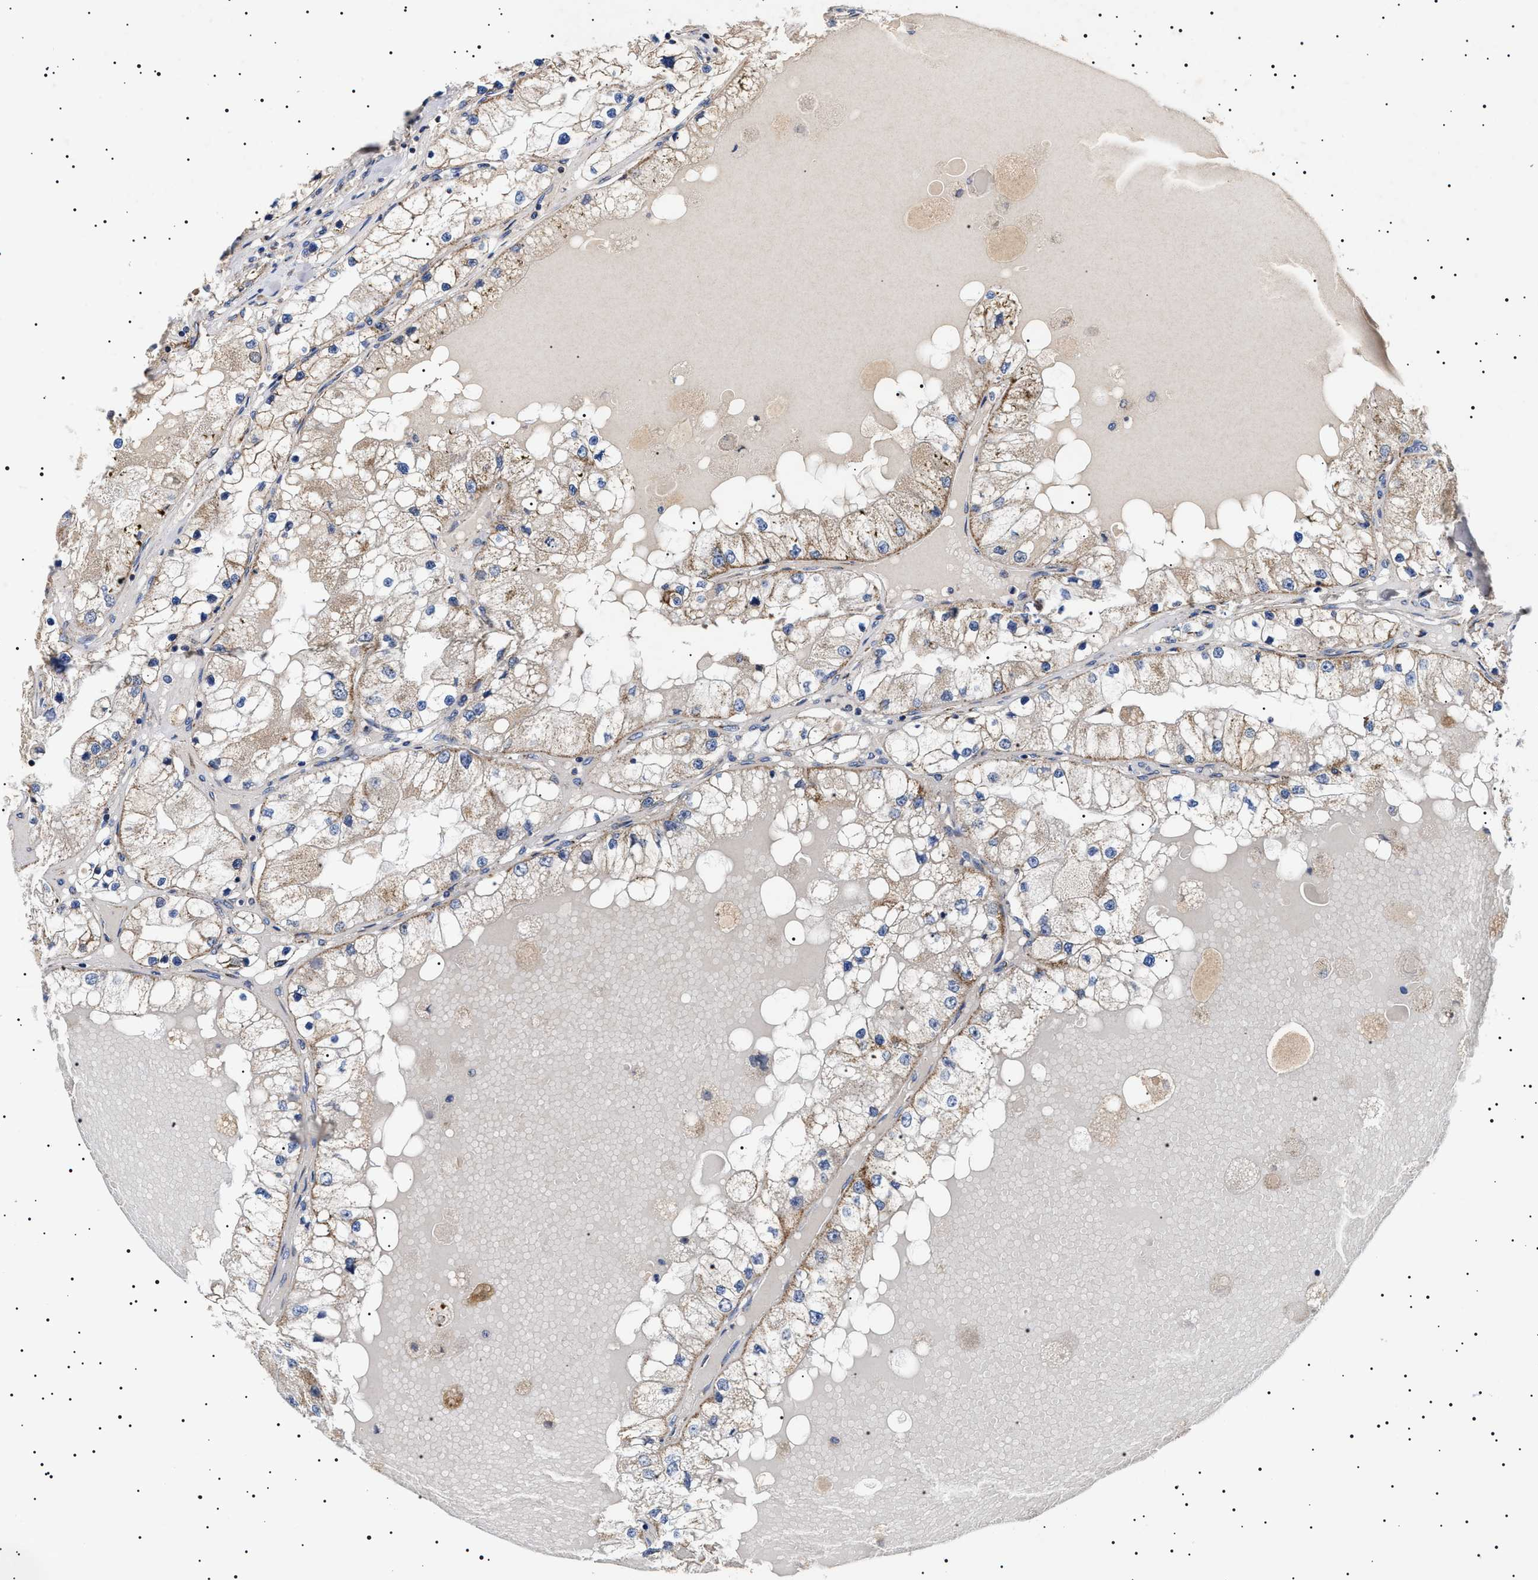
{"staining": {"intensity": "weak", "quantity": "<25%", "location": "cytoplasmic/membranous"}, "tissue": "renal cancer", "cell_type": "Tumor cells", "image_type": "cancer", "snomed": [{"axis": "morphology", "description": "Adenocarcinoma, NOS"}, {"axis": "topography", "description": "Kidney"}], "caption": "Immunohistochemical staining of renal cancer (adenocarcinoma) reveals no significant staining in tumor cells.", "gene": "CHRDL2", "patient": {"sex": "male", "age": 68}}